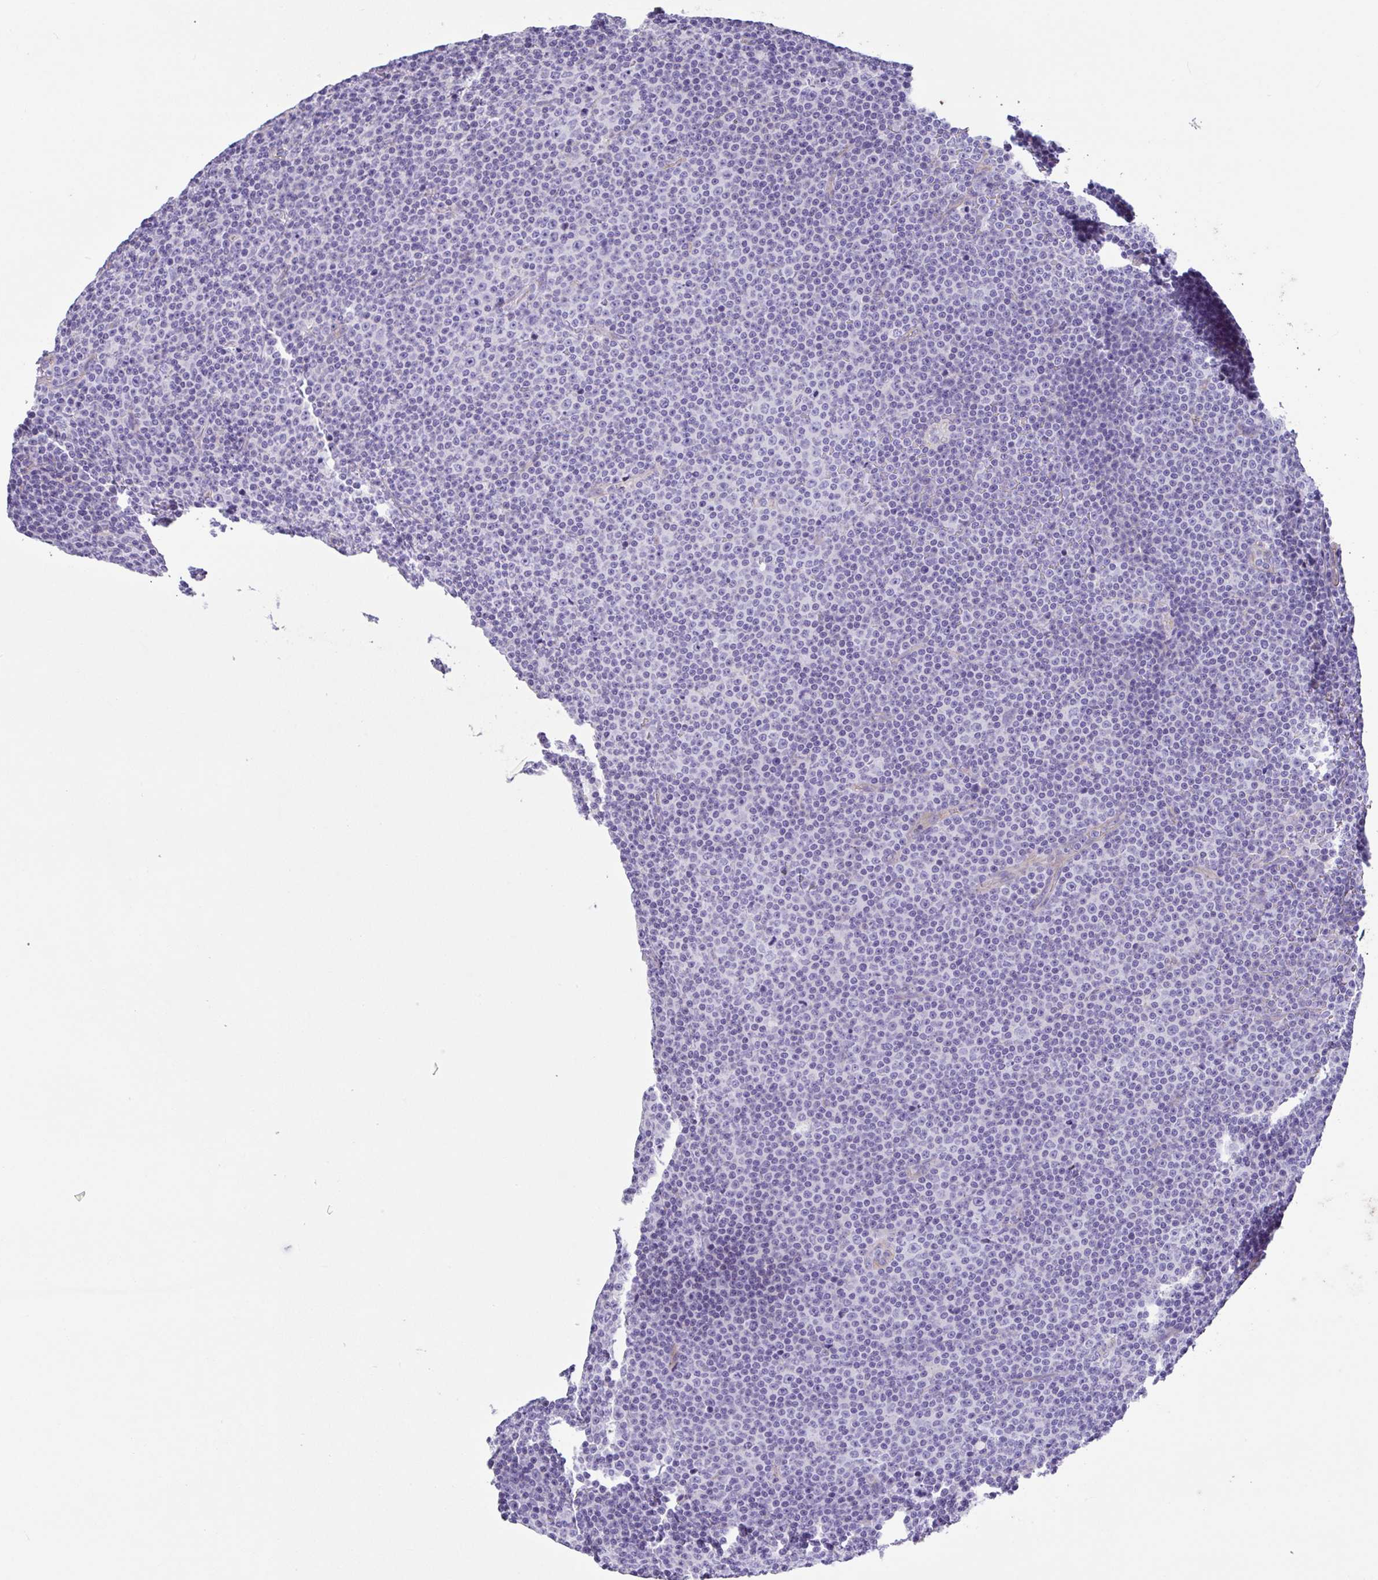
{"staining": {"intensity": "negative", "quantity": "none", "location": "none"}, "tissue": "lymphoma", "cell_type": "Tumor cells", "image_type": "cancer", "snomed": [{"axis": "morphology", "description": "Malignant lymphoma, non-Hodgkin's type, Low grade"}, {"axis": "topography", "description": "Lymph node"}], "caption": "There is no significant expression in tumor cells of low-grade malignant lymphoma, non-Hodgkin's type.", "gene": "ZNF813", "patient": {"sex": "female", "age": 67}}